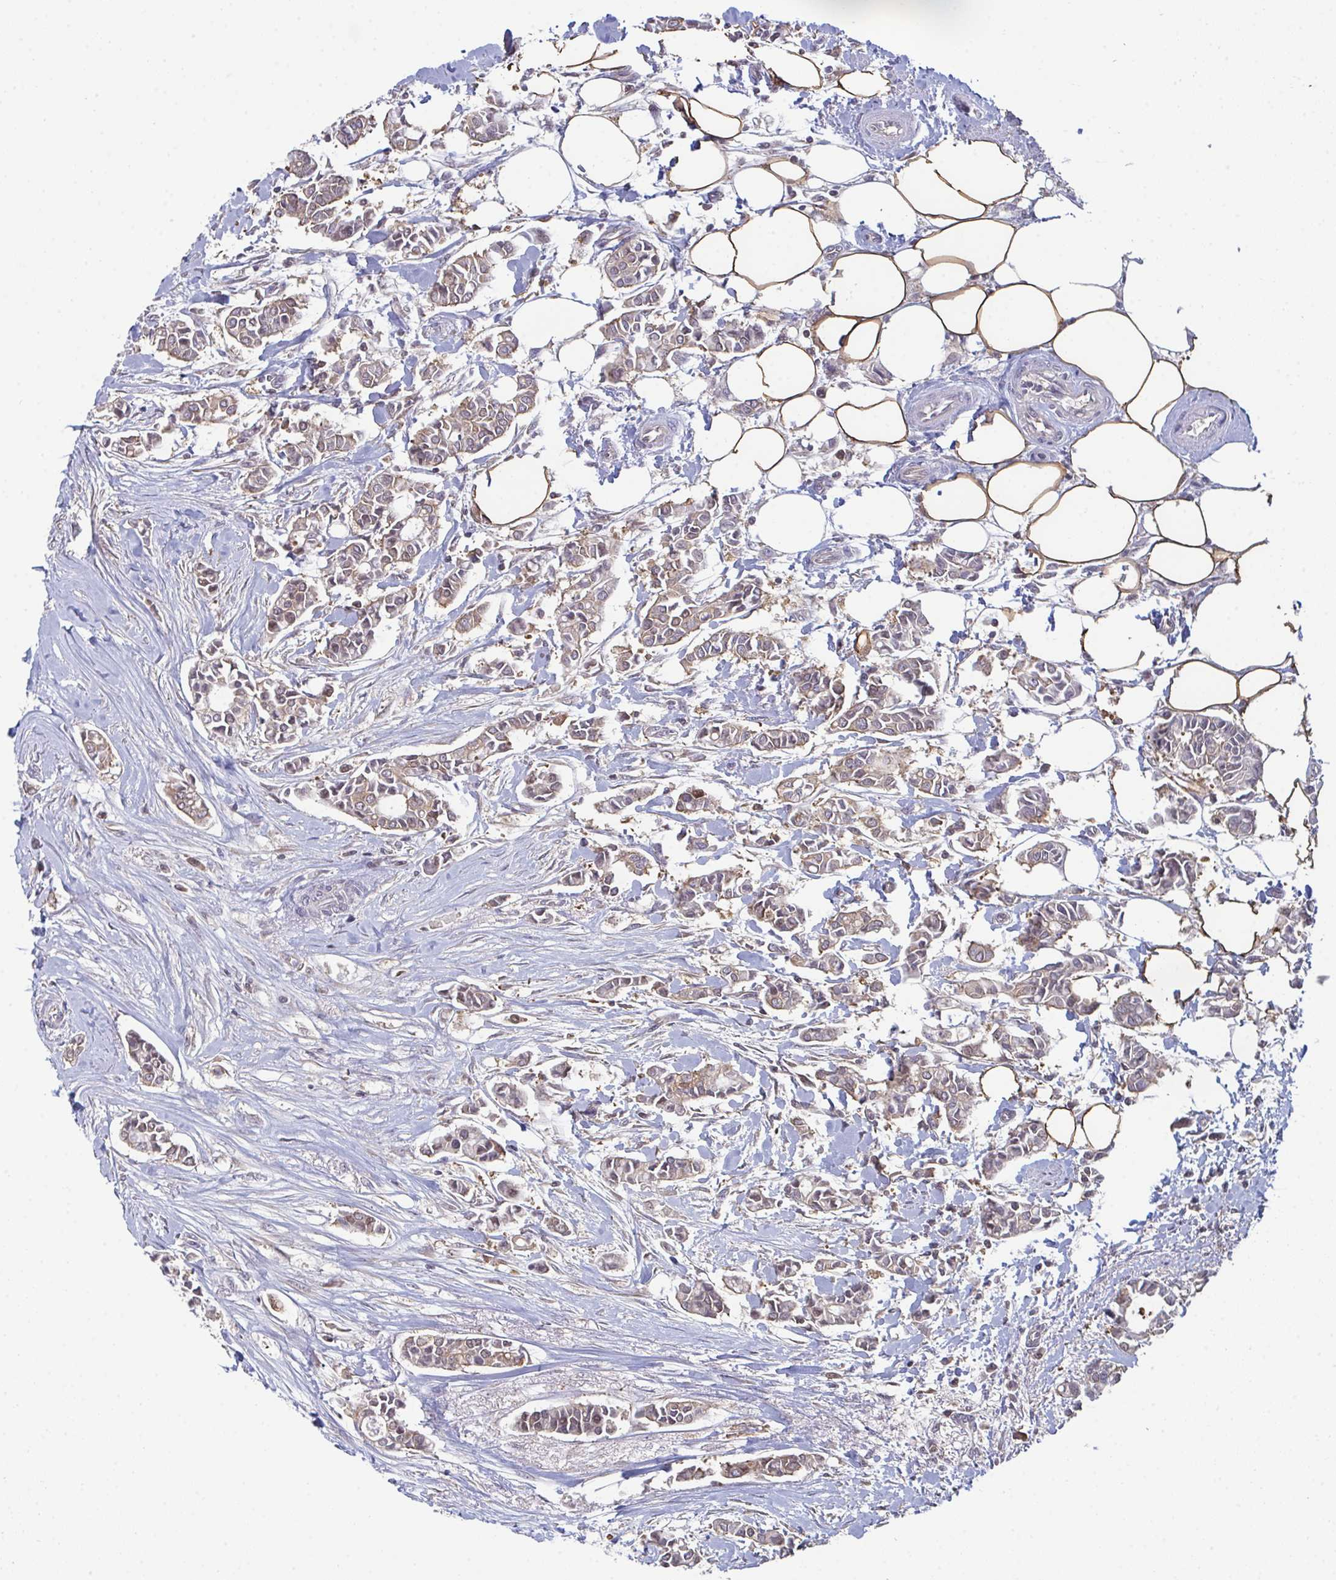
{"staining": {"intensity": "moderate", "quantity": "25%-75%", "location": "cytoplasmic/membranous"}, "tissue": "breast cancer", "cell_type": "Tumor cells", "image_type": "cancer", "snomed": [{"axis": "morphology", "description": "Duct carcinoma"}, {"axis": "topography", "description": "Breast"}], "caption": "Breast cancer tissue demonstrates moderate cytoplasmic/membranous staining in about 25%-75% of tumor cells, visualized by immunohistochemistry. (IHC, brightfield microscopy, high magnification).", "gene": "TTC9C", "patient": {"sex": "female", "age": 84}}